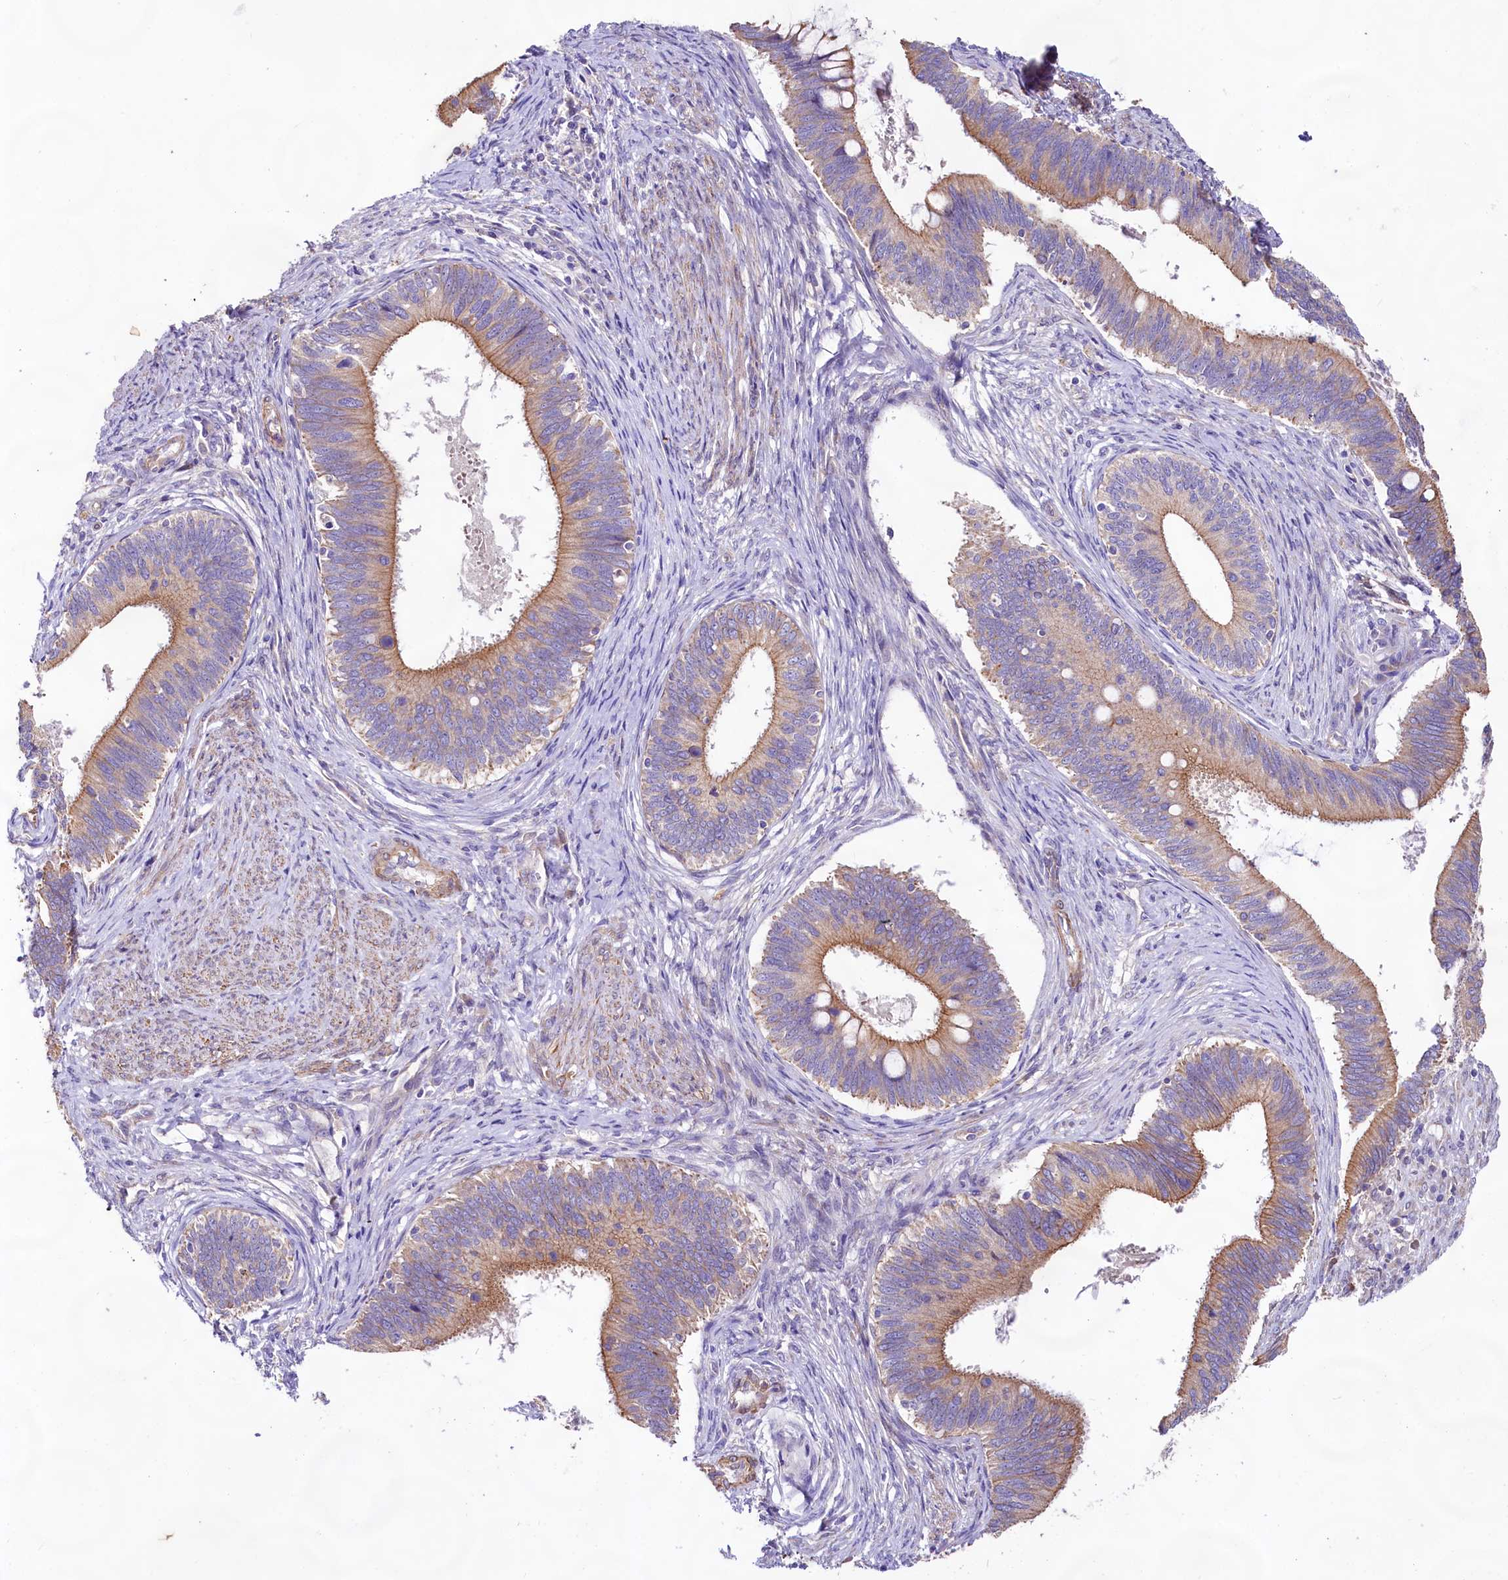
{"staining": {"intensity": "moderate", "quantity": ">75%", "location": "cytoplasmic/membranous"}, "tissue": "cervical cancer", "cell_type": "Tumor cells", "image_type": "cancer", "snomed": [{"axis": "morphology", "description": "Adenocarcinoma, NOS"}, {"axis": "topography", "description": "Cervix"}], "caption": "An IHC photomicrograph of neoplastic tissue is shown. Protein staining in brown labels moderate cytoplasmic/membranous positivity in adenocarcinoma (cervical) within tumor cells.", "gene": "VPS11", "patient": {"sex": "female", "age": 42}}